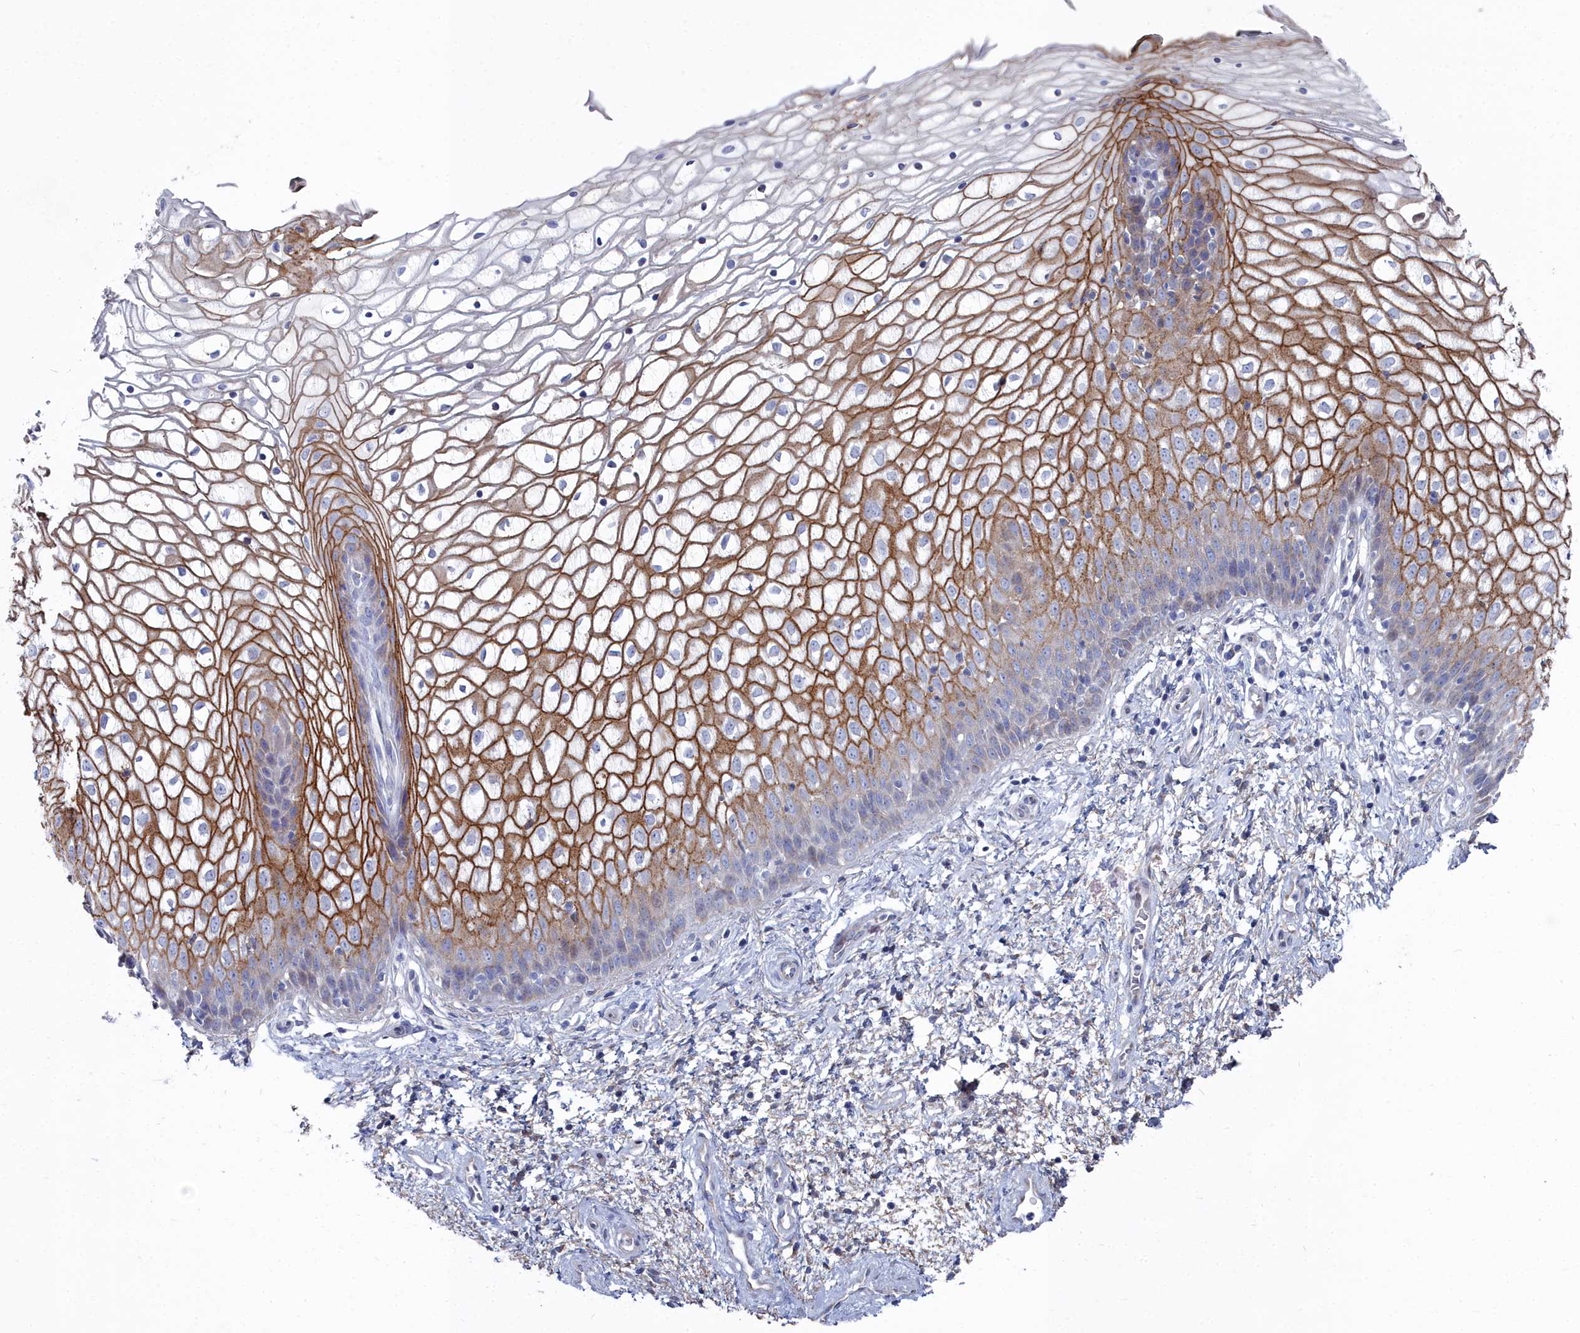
{"staining": {"intensity": "strong", "quantity": "<25%", "location": "cytoplasmic/membranous"}, "tissue": "vagina", "cell_type": "Squamous epithelial cells", "image_type": "normal", "snomed": [{"axis": "morphology", "description": "Normal tissue, NOS"}, {"axis": "topography", "description": "Vagina"}], "caption": "IHC (DAB) staining of unremarkable vagina exhibits strong cytoplasmic/membranous protein positivity in about <25% of squamous epithelial cells.", "gene": "SHISAL2A", "patient": {"sex": "female", "age": 34}}